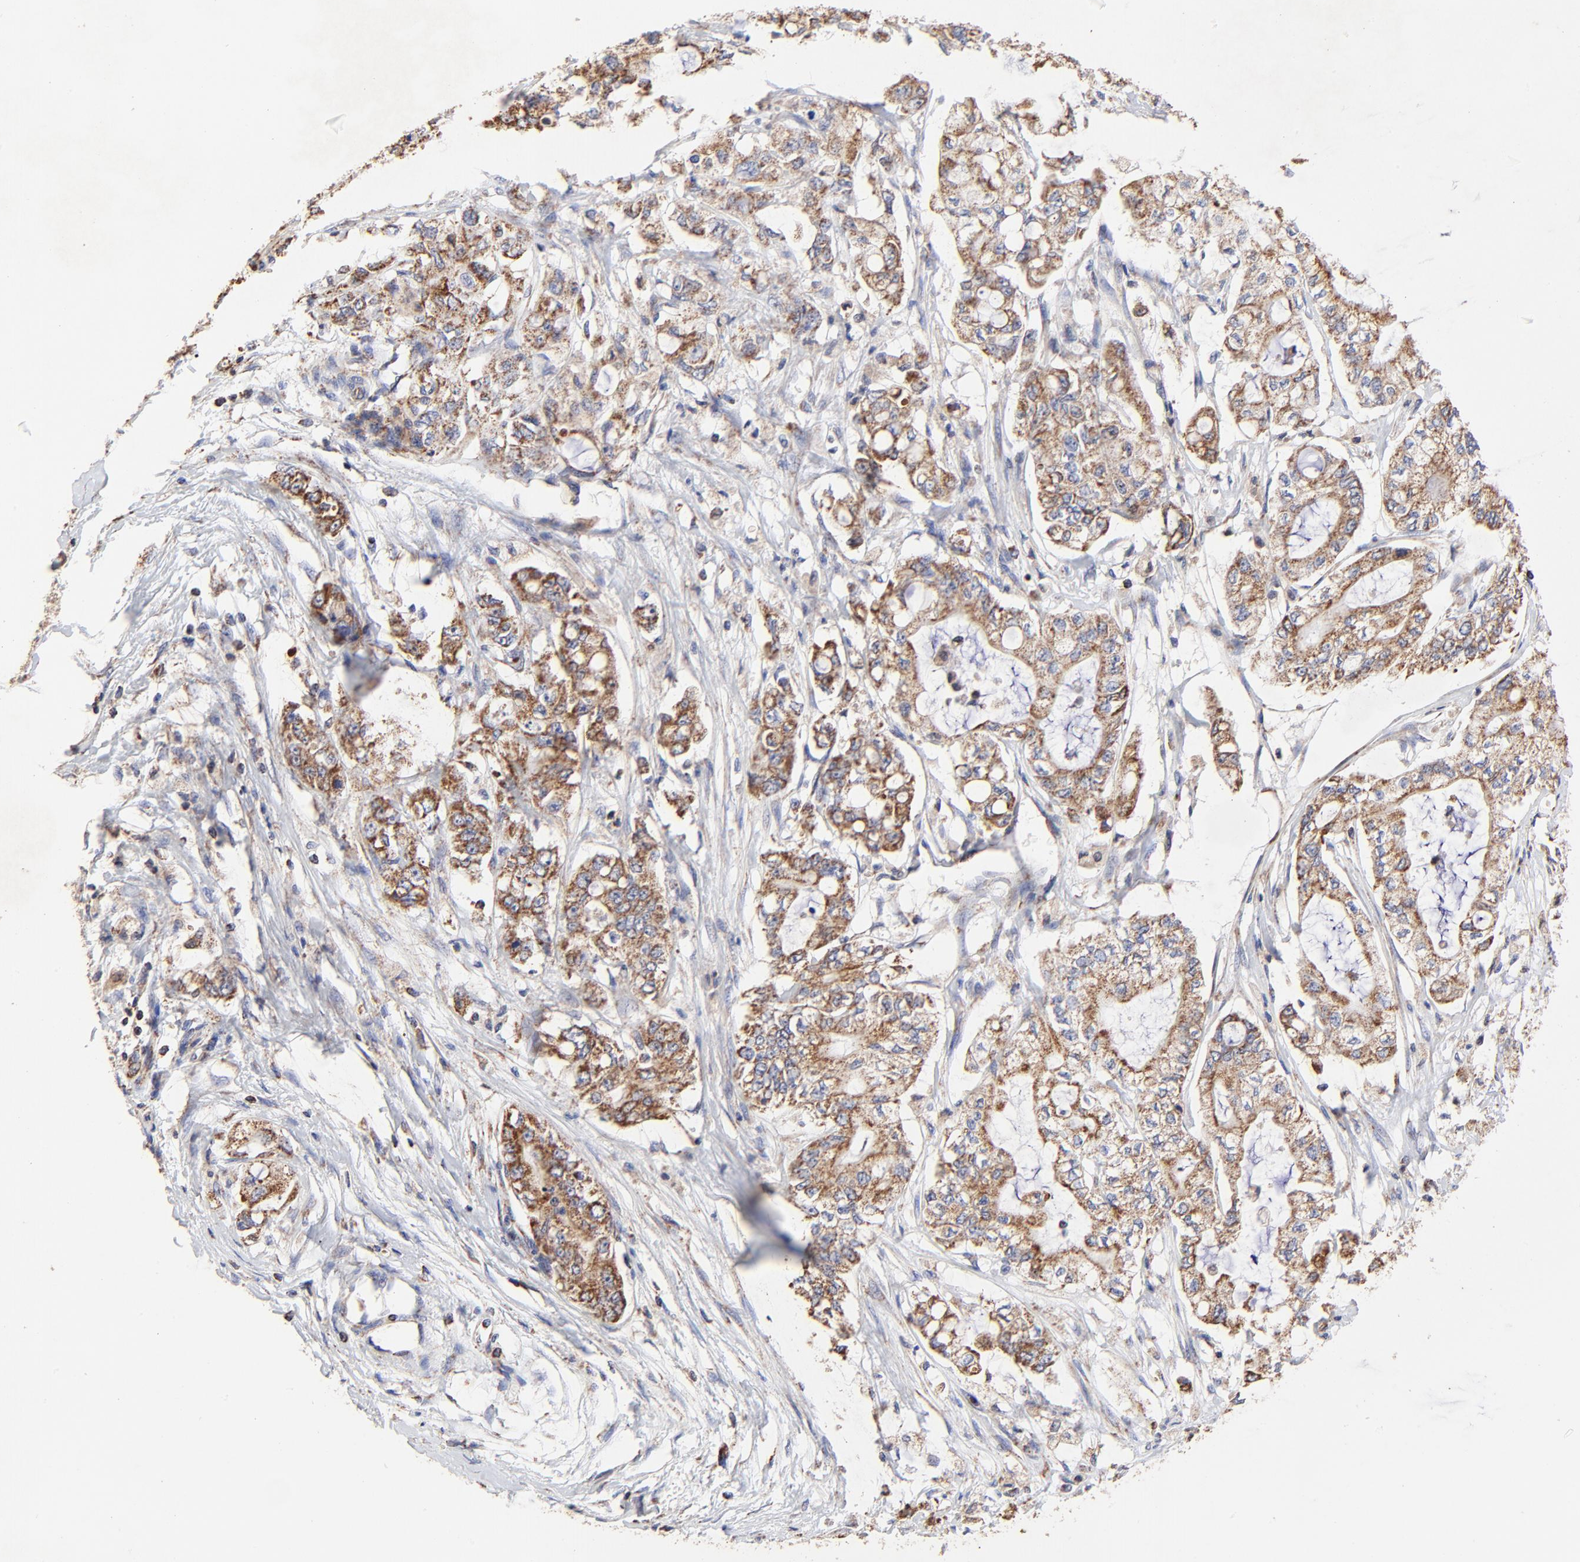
{"staining": {"intensity": "moderate", "quantity": ">75%", "location": "cytoplasmic/membranous"}, "tissue": "pancreatic cancer", "cell_type": "Tumor cells", "image_type": "cancer", "snomed": [{"axis": "morphology", "description": "Adenocarcinoma, NOS"}, {"axis": "topography", "description": "Pancreas"}], "caption": "About >75% of tumor cells in pancreatic cancer (adenocarcinoma) reveal moderate cytoplasmic/membranous protein positivity as visualized by brown immunohistochemical staining.", "gene": "SSBP1", "patient": {"sex": "male", "age": 79}}